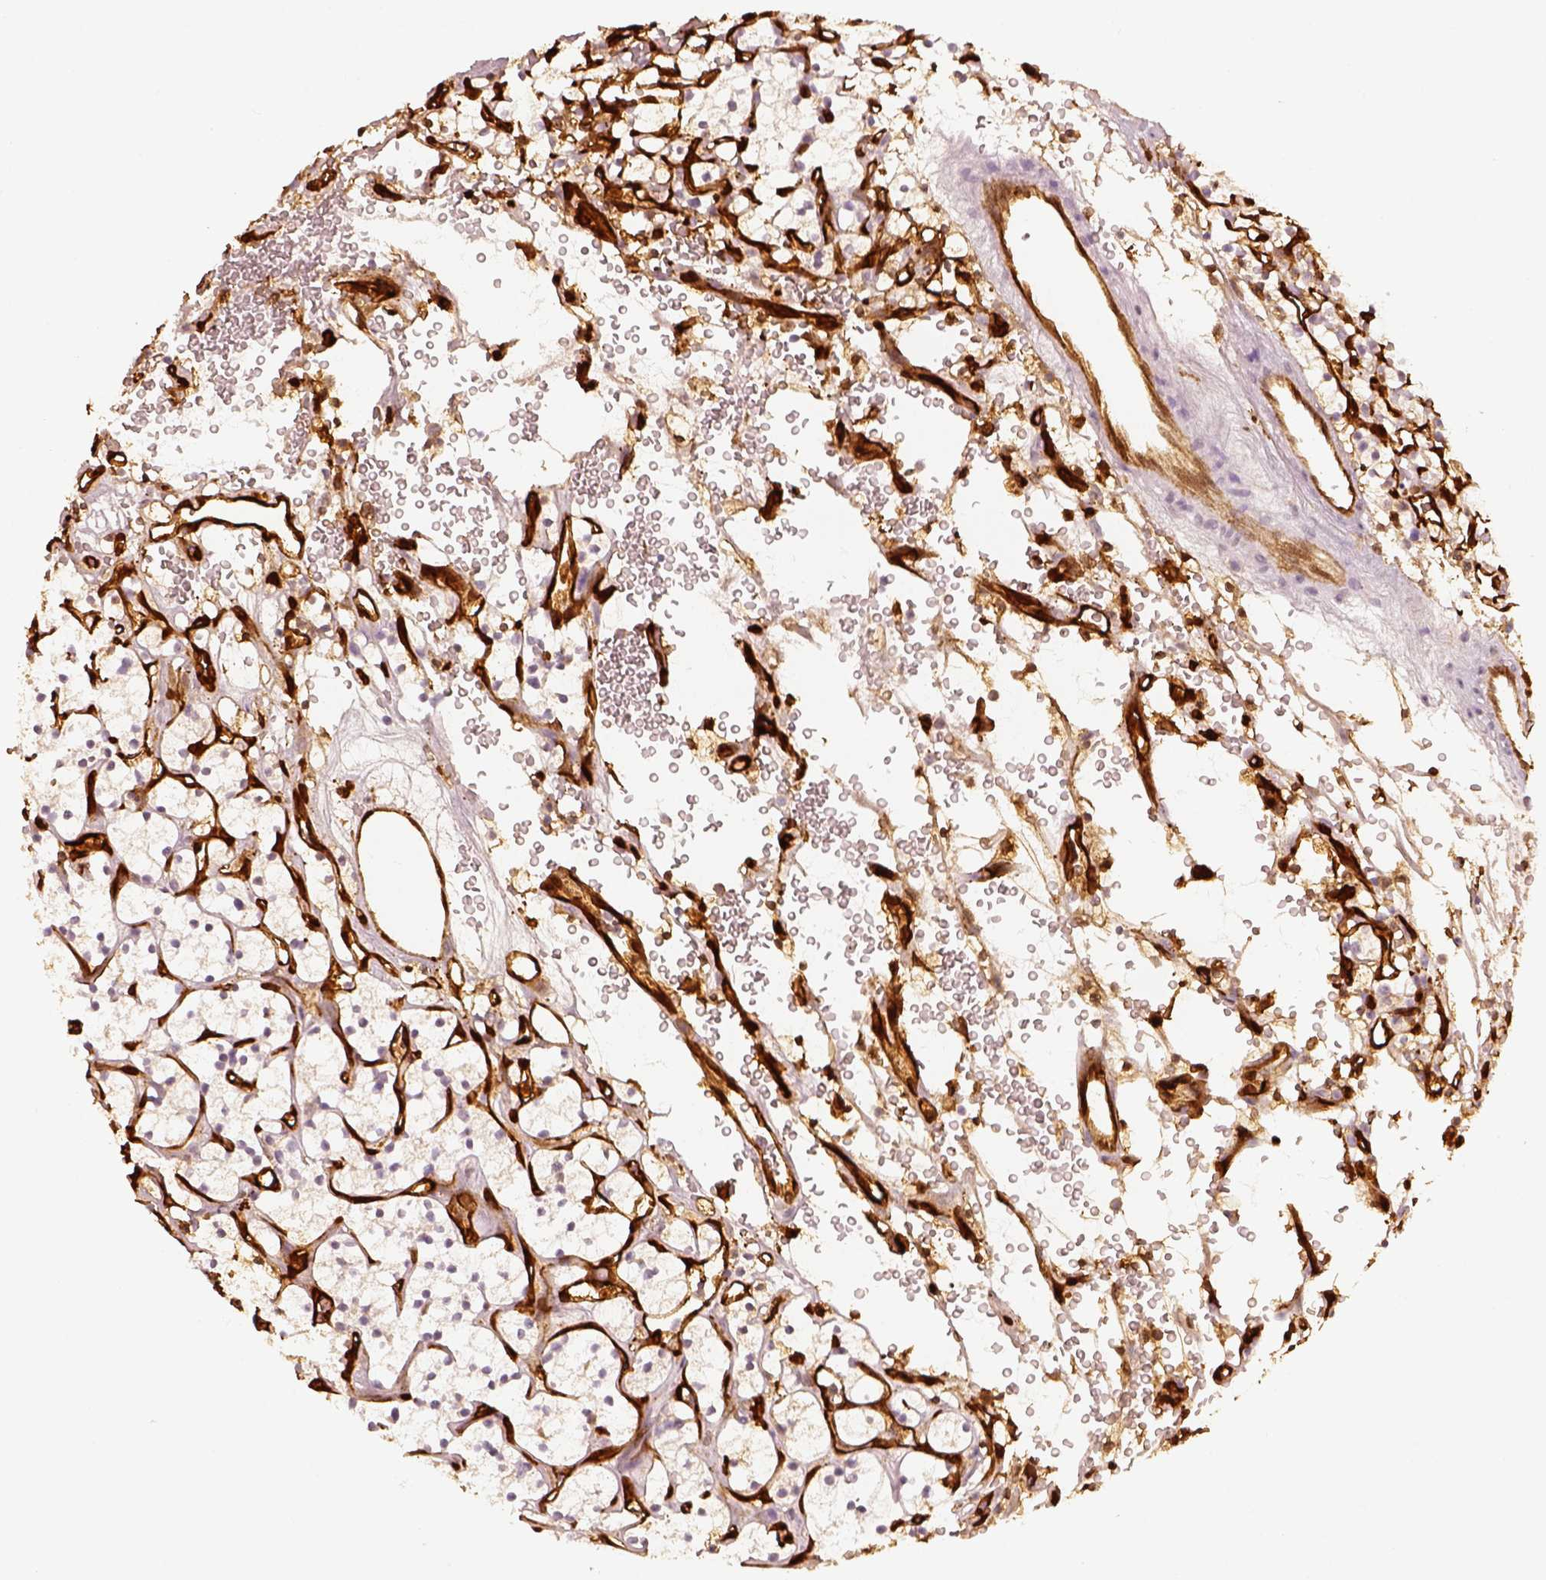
{"staining": {"intensity": "negative", "quantity": "none", "location": "none"}, "tissue": "renal cancer", "cell_type": "Tumor cells", "image_type": "cancer", "snomed": [{"axis": "morphology", "description": "Adenocarcinoma, NOS"}, {"axis": "topography", "description": "Kidney"}], "caption": "Tumor cells show no significant expression in renal cancer.", "gene": "FSCN1", "patient": {"sex": "female", "age": 64}}